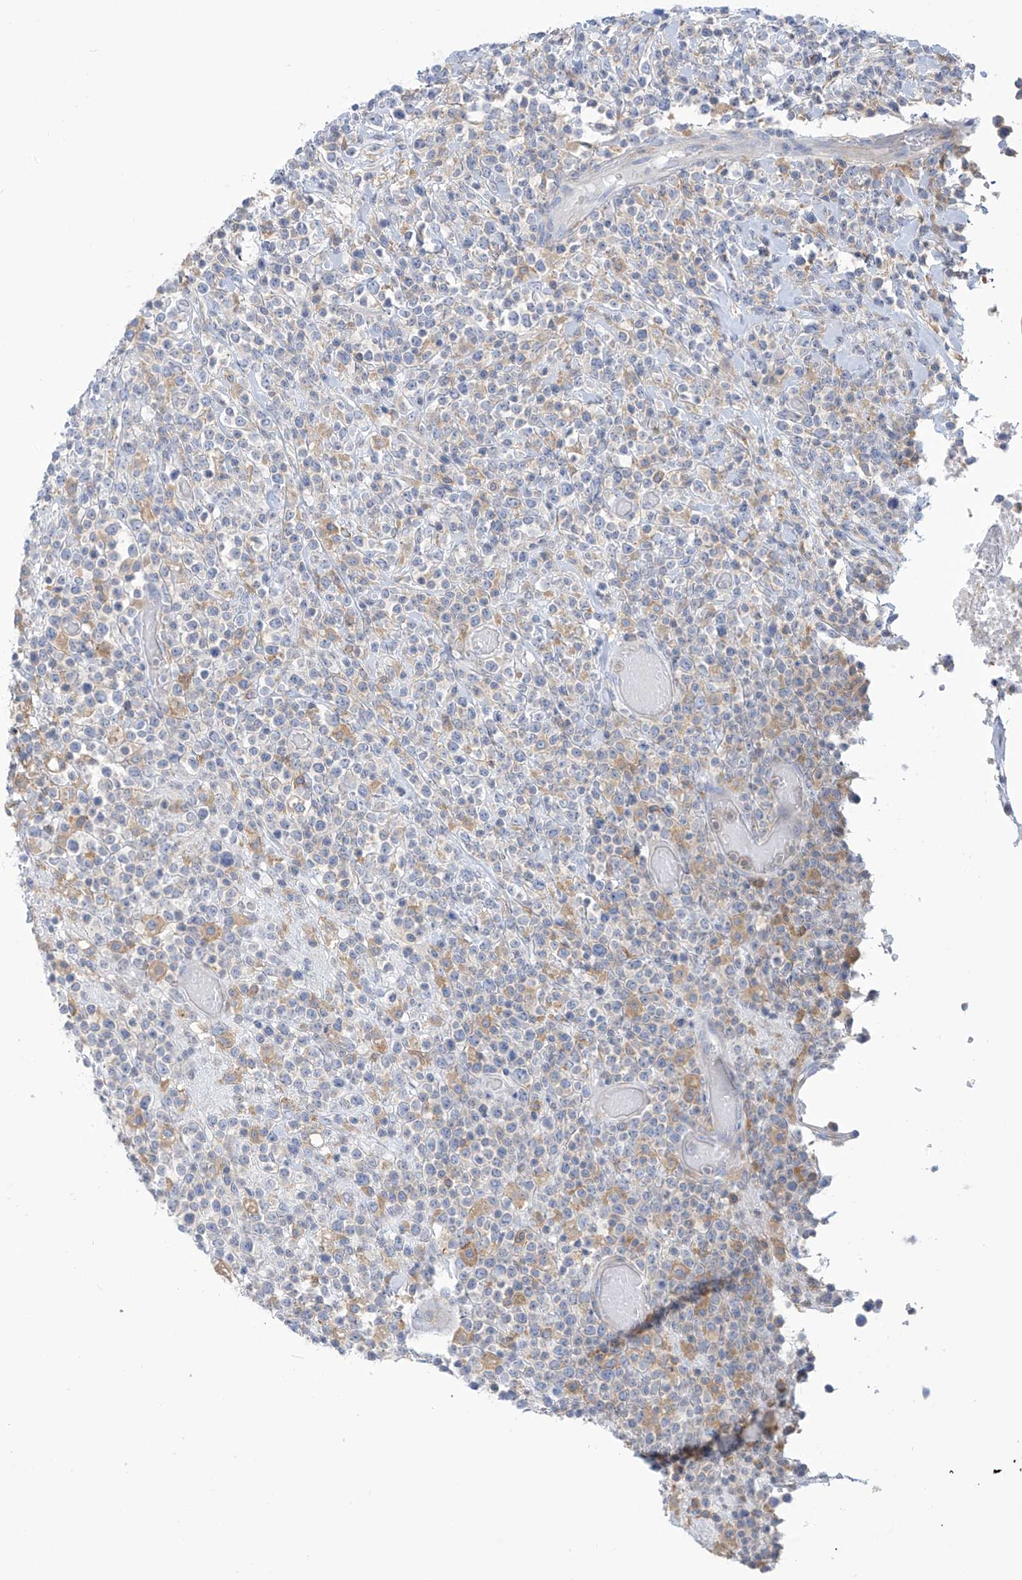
{"staining": {"intensity": "negative", "quantity": "none", "location": "none"}, "tissue": "lymphoma", "cell_type": "Tumor cells", "image_type": "cancer", "snomed": [{"axis": "morphology", "description": "Malignant lymphoma, non-Hodgkin's type, High grade"}, {"axis": "topography", "description": "Colon"}], "caption": "Lymphoma was stained to show a protein in brown. There is no significant staining in tumor cells.", "gene": "SLC6A12", "patient": {"sex": "female", "age": 53}}